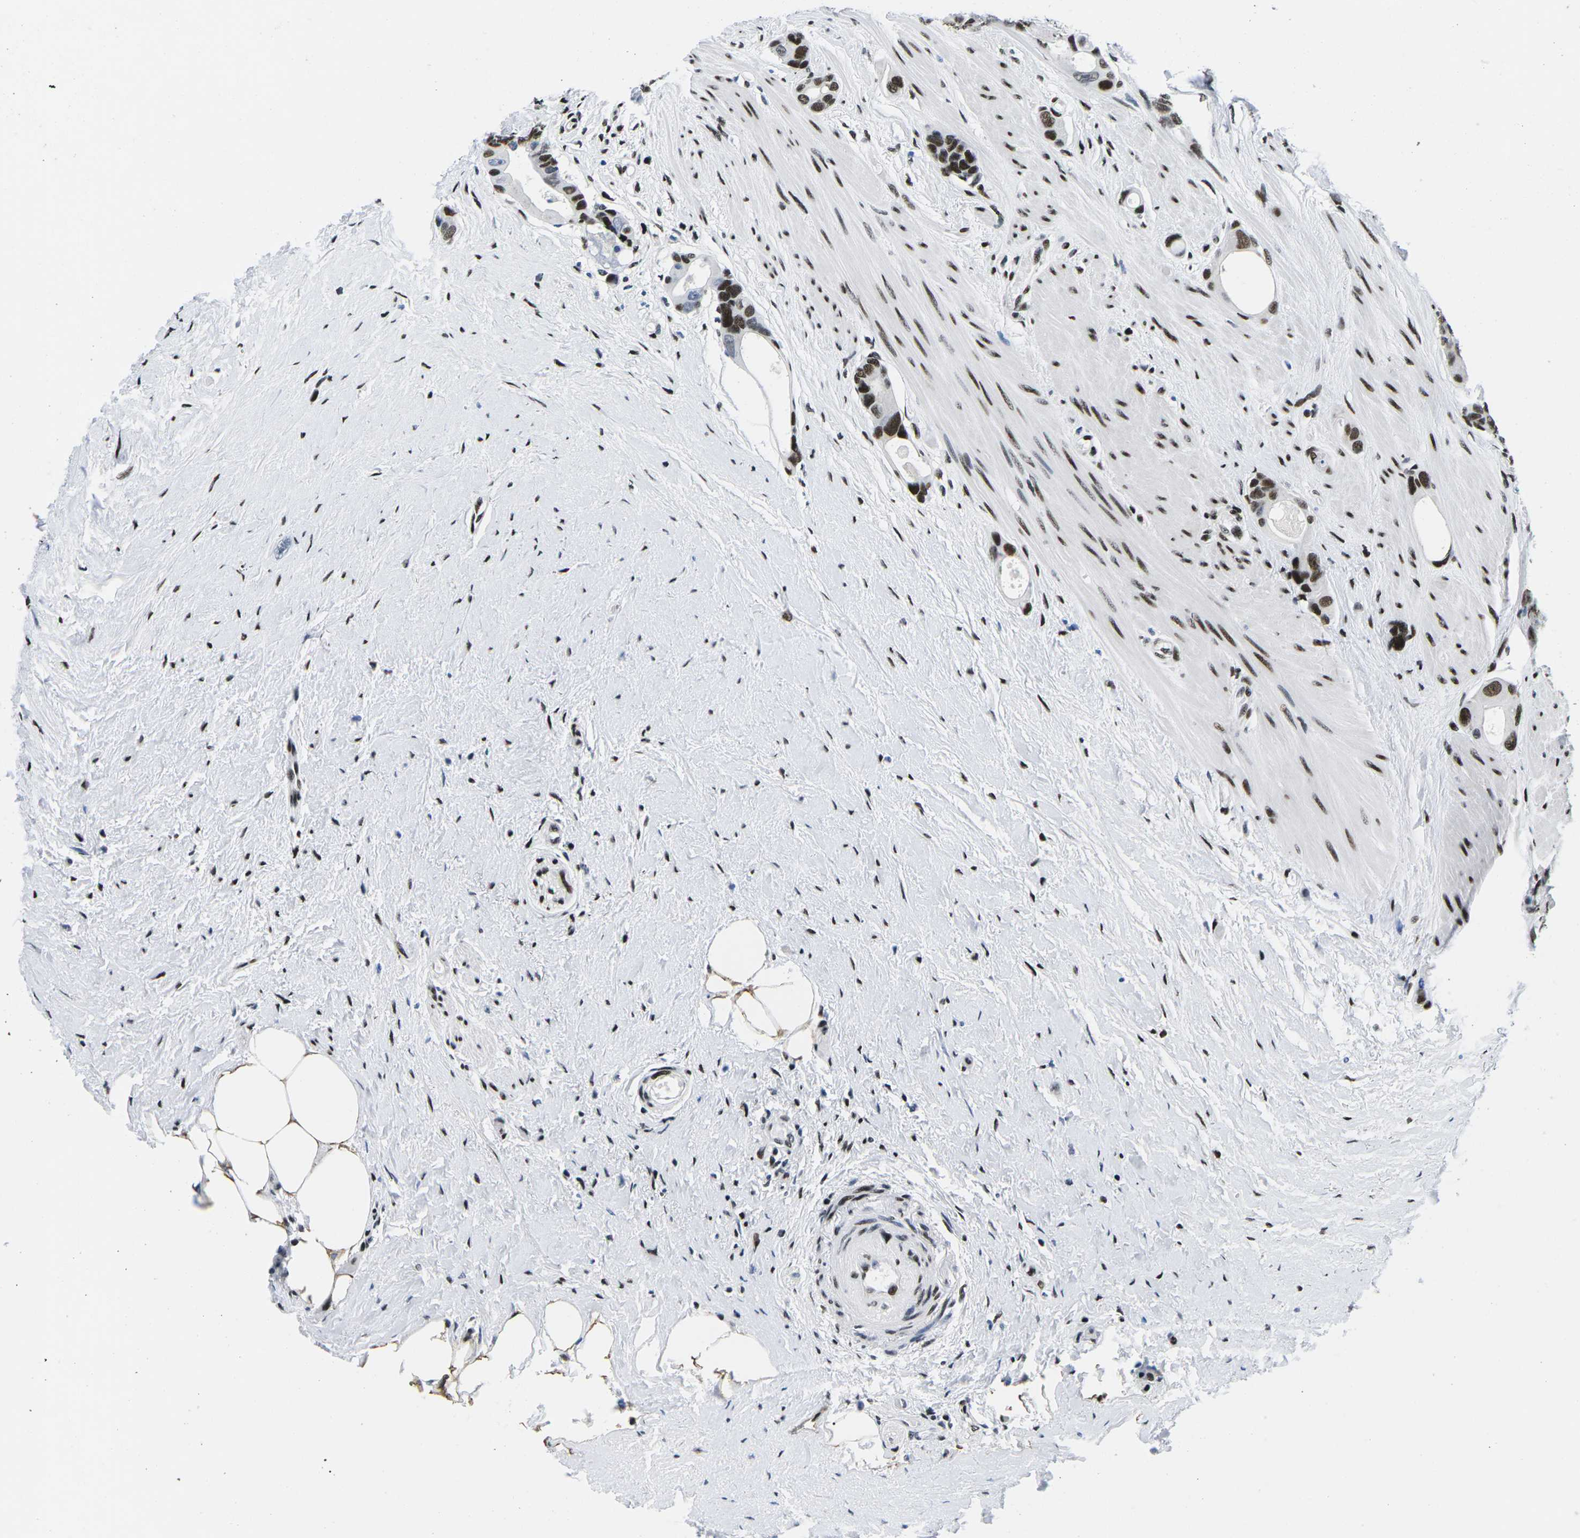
{"staining": {"intensity": "strong", "quantity": ">75%", "location": "nuclear"}, "tissue": "colorectal cancer", "cell_type": "Tumor cells", "image_type": "cancer", "snomed": [{"axis": "morphology", "description": "Adenocarcinoma, NOS"}, {"axis": "topography", "description": "Rectum"}], "caption": "A histopathology image showing strong nuclear expression in about >75% of tumor cells in colorectal adenocarcinoma, as visualized by brown immunohistochemical staining.", "gene": "ATF1", "patient": {"sex": "male", "age": 51}}